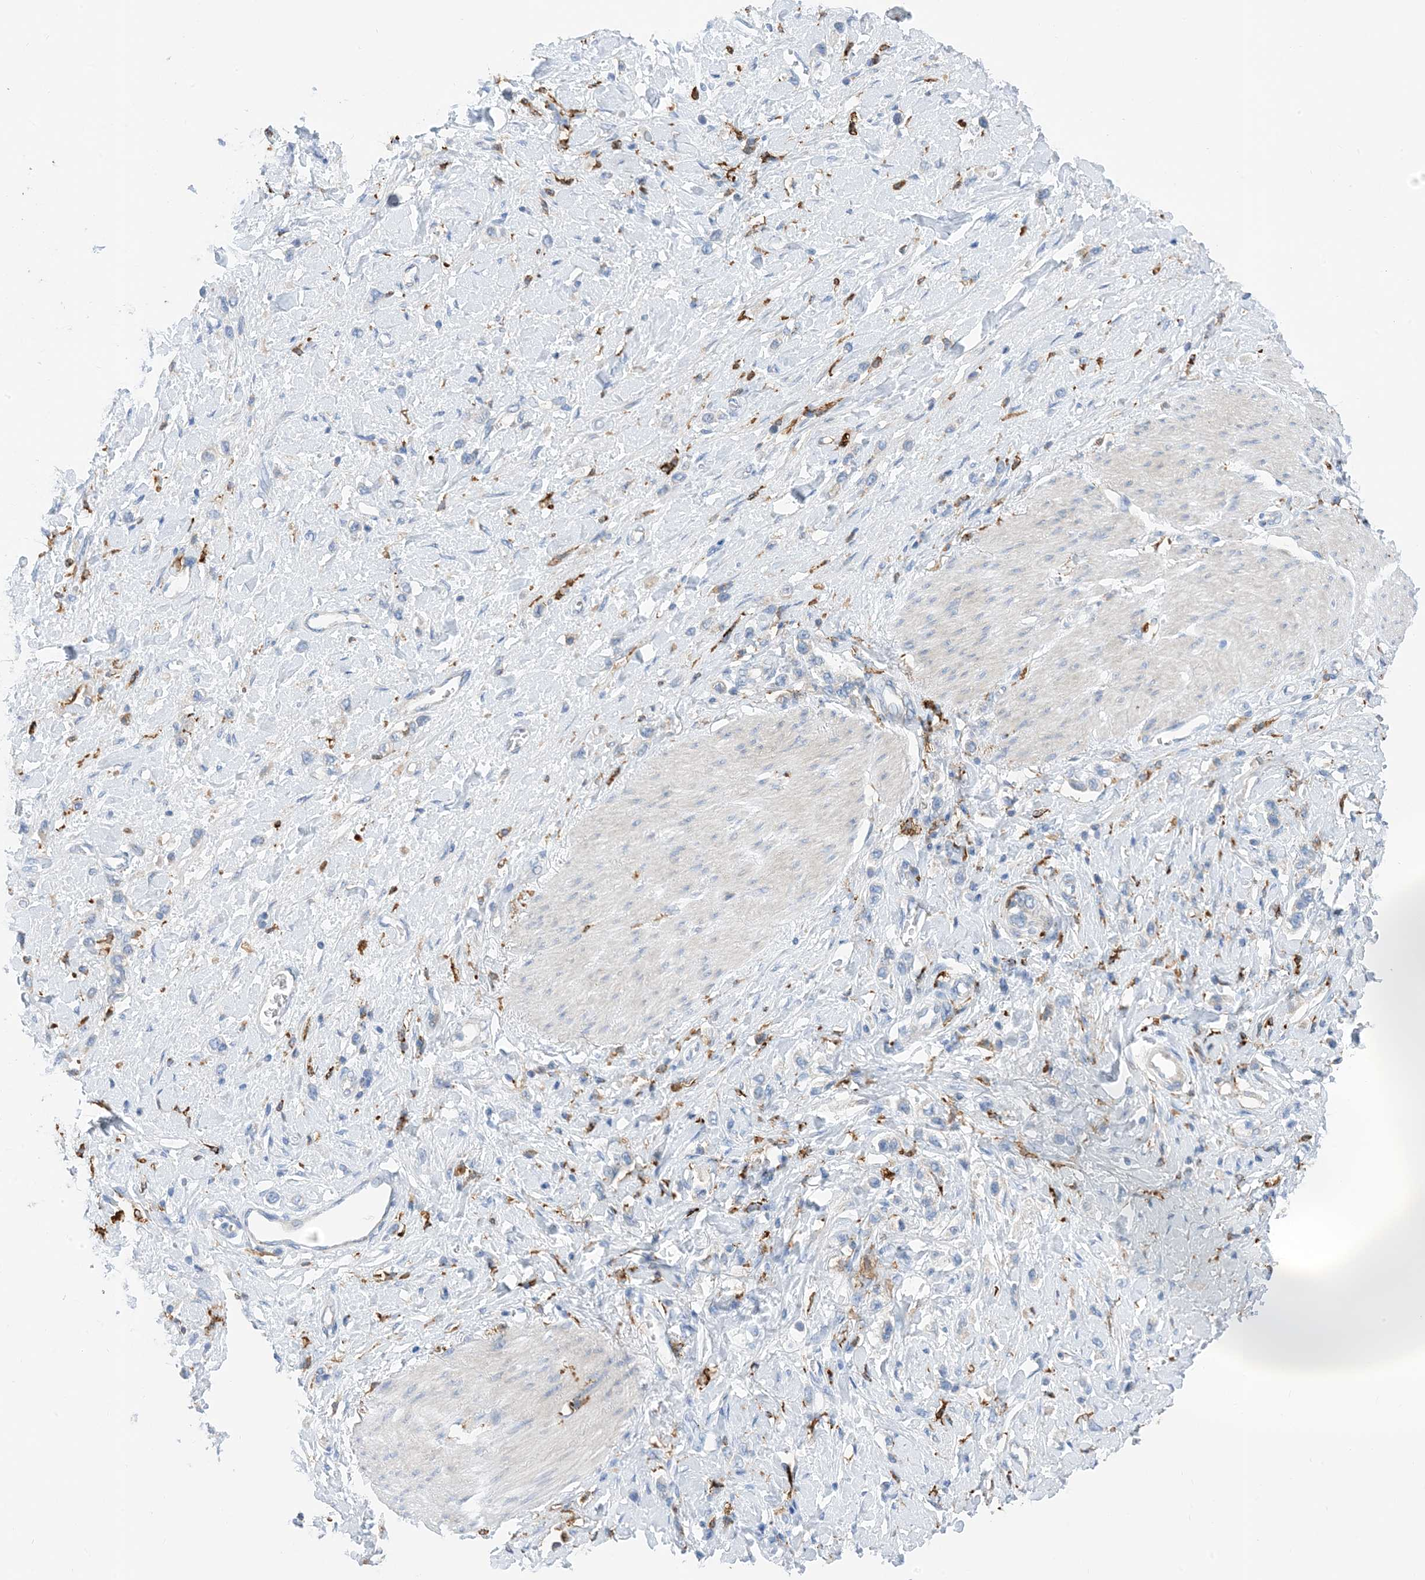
{"staining": {"intensity": "negative", "quantity": "none", "location": "none"}, "tissue": "stomach cancer", "cell_type": "Tumor cells", "image_type": "cancer", "snomed": [{"axis": "morphology", "description": "Normal tissue, NOS"}, {"axis": "morphology", "description": "Adenocarcinoma, NOS"}, {"axis": "topography", "description": "Stomach, upper"}, {"axis": "topography", "description": "Stomach"}], "caption": "Human adenocarcinoma (stomach) stained for a protein using immunohistochemistry reveals no positivity in tumor cells.", "gene": "DPH3", "patient": {"sex": "female", "age": 65}}